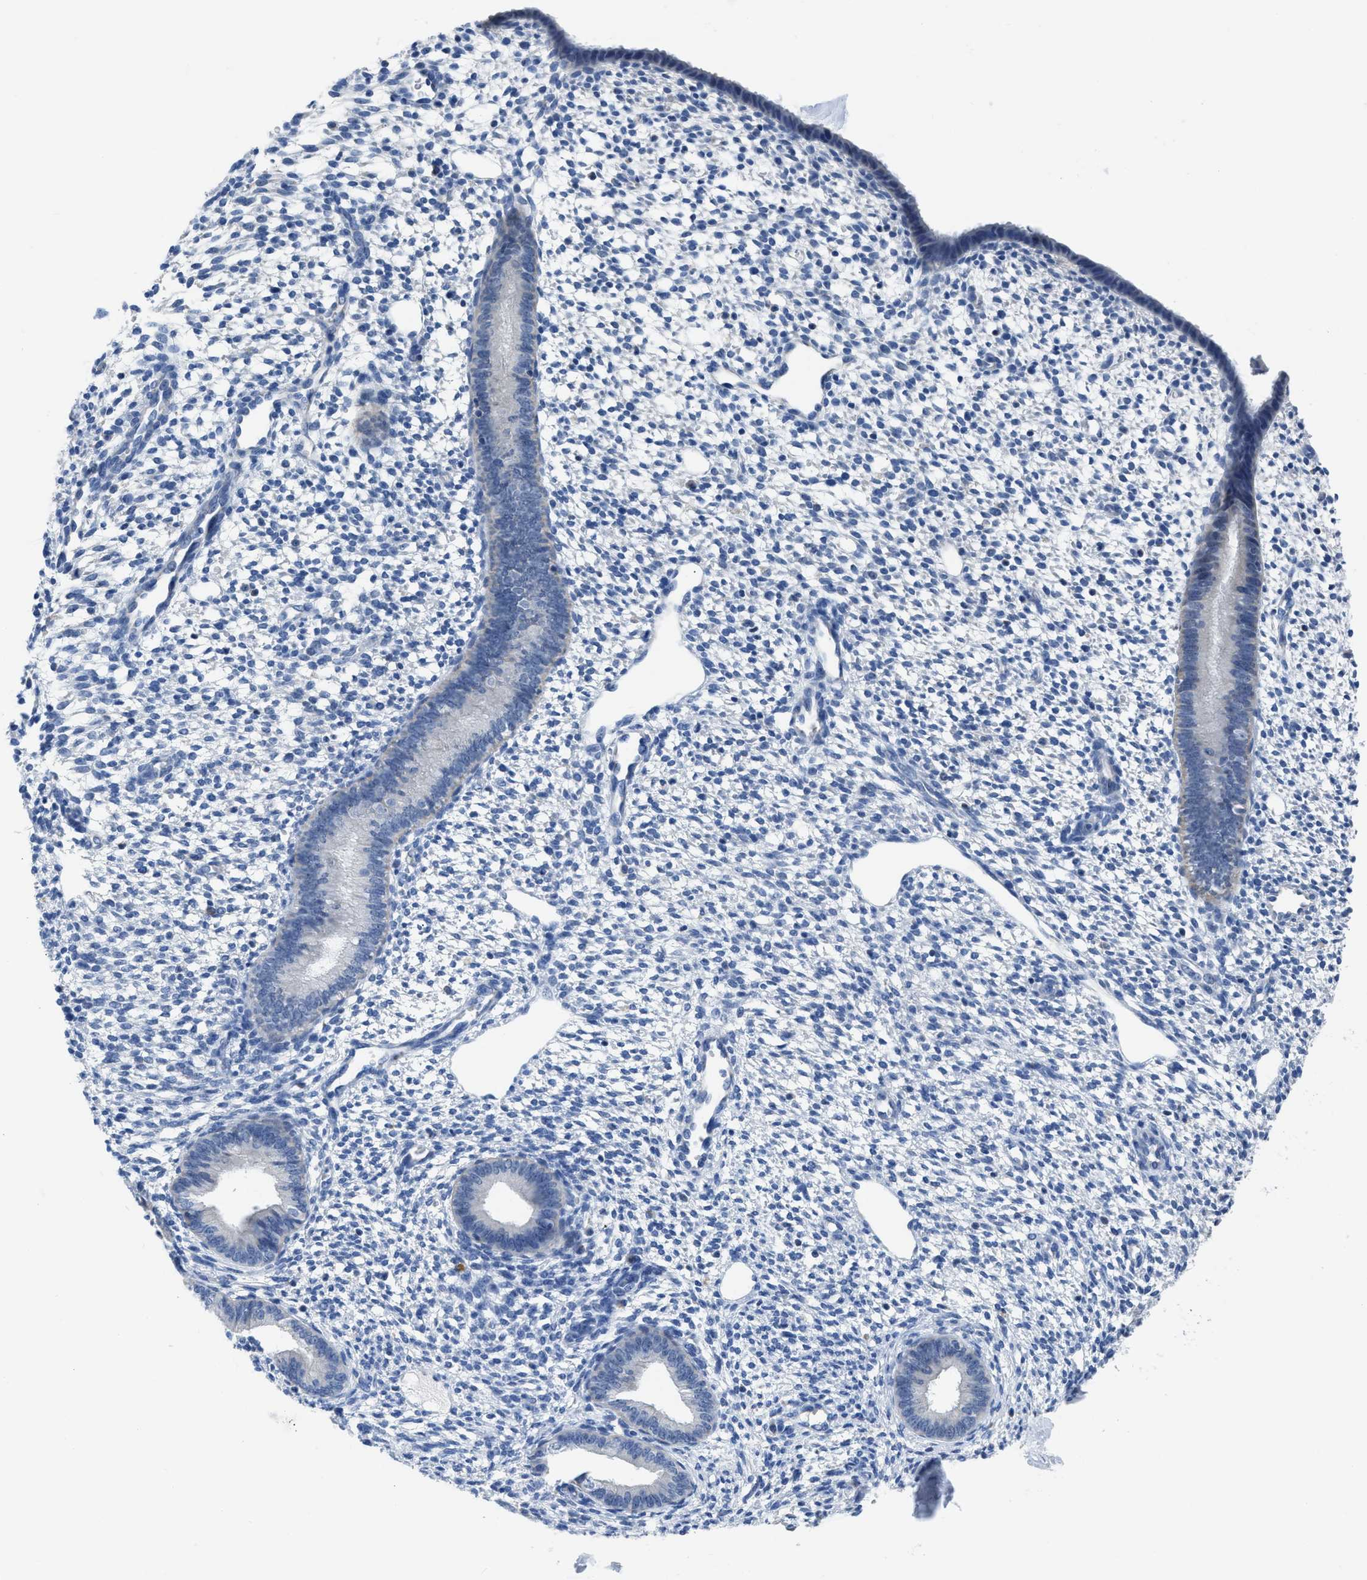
{"staining": {"intensity": "negative", "quantity": "none", "location": "none"}, "tissue": "endometrium", "cell_type": "Cells in endometrial stroma", "image_type": "normal", "snomed": [{"axis": "morphology", "description": "Normal tissue, NOS"}, {"axis": "topography", "description": "Endometrium"}], "caption": "Cells in endometrial stroma are negative for protein expression in unremarkable human endometrium. (Immunohistochemistry, brightfield microscopy, high magnification).", "gene": "ETFA", "patient": {"sex": "female", "age": 46}}